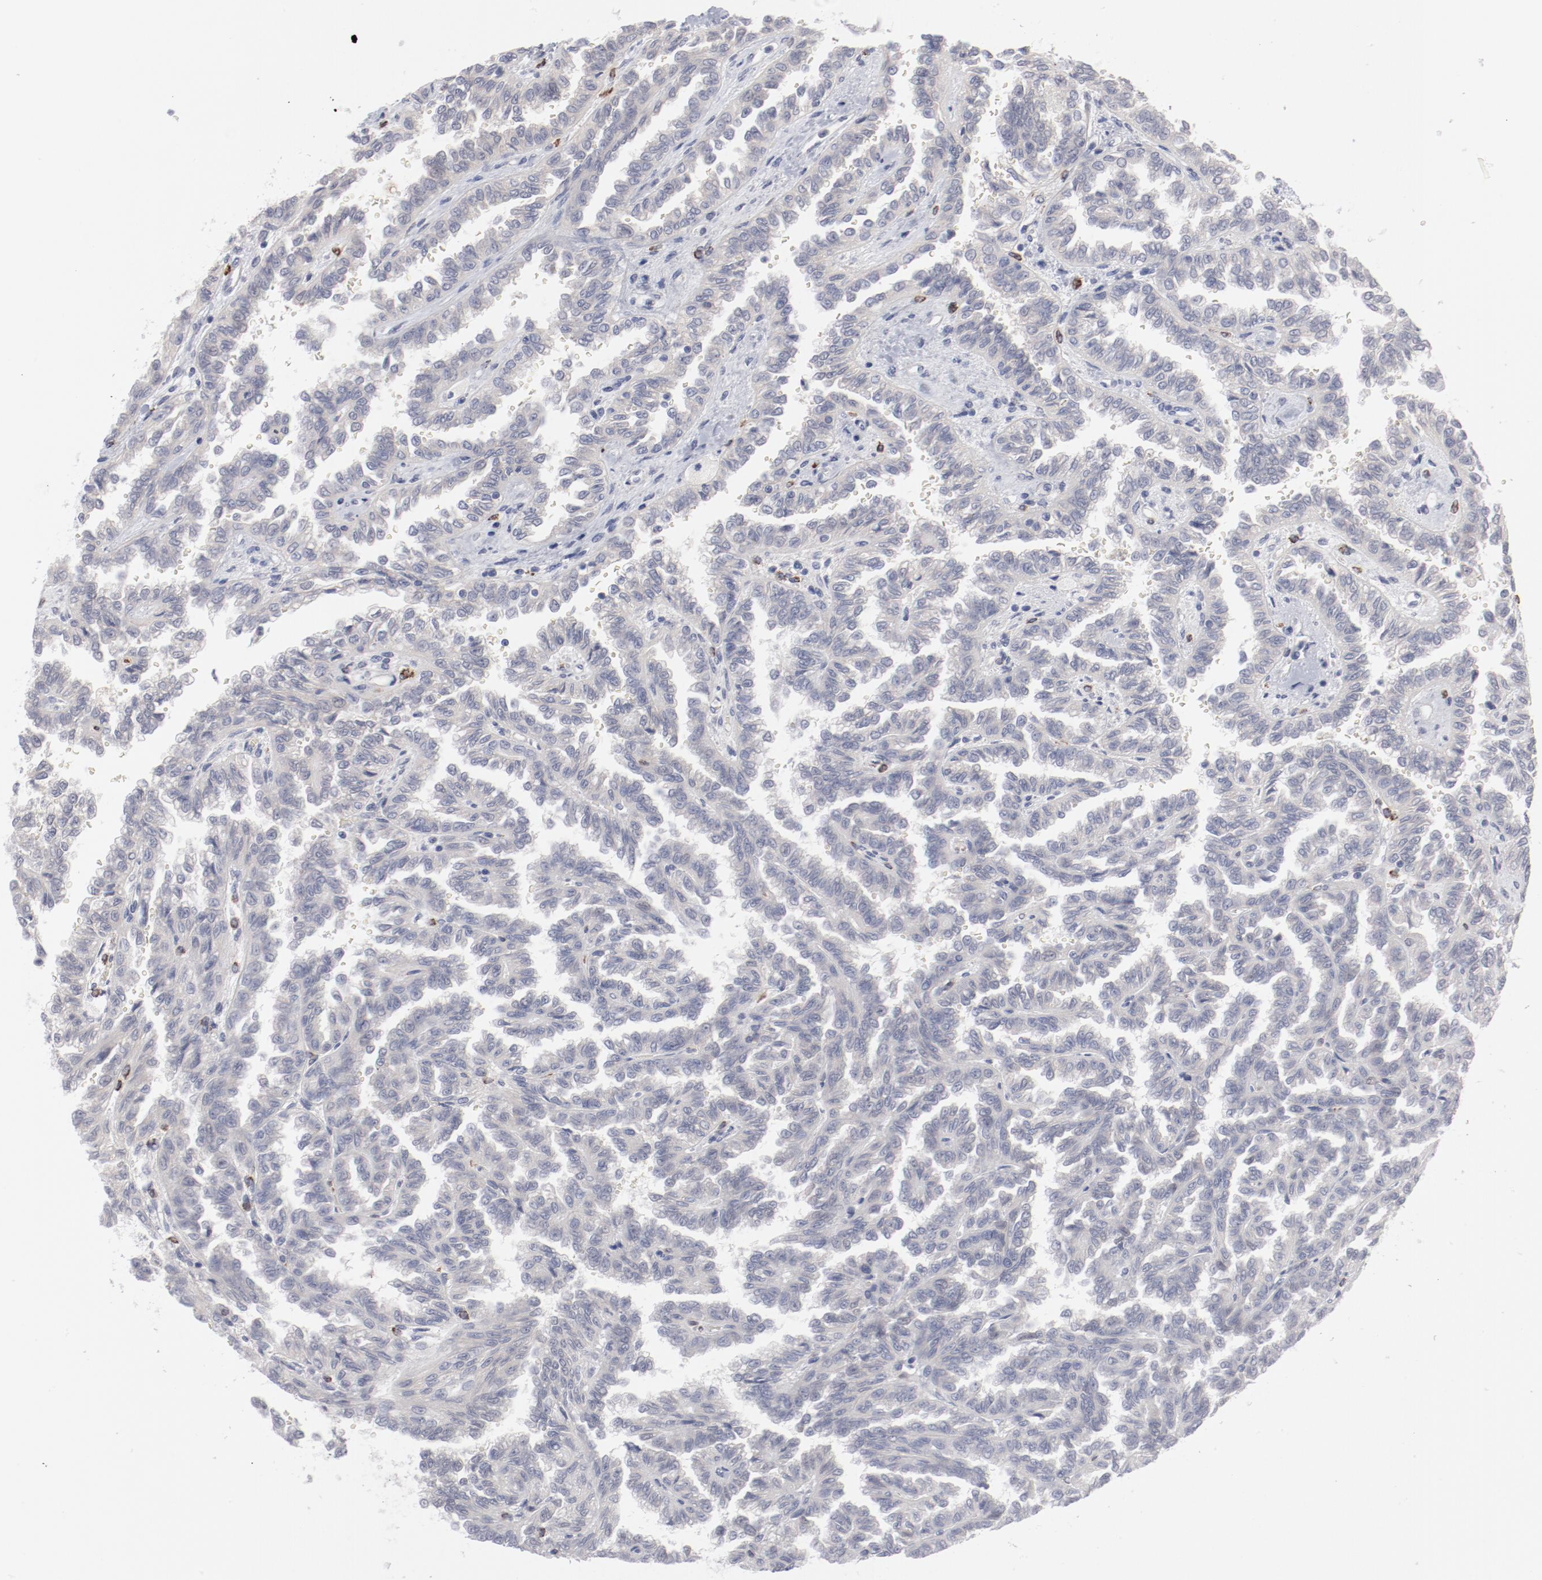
{"staining": {"intensity": "weak", "quantity": "<25%", "location": "cytoplasmic/membranous"}, "tissue": "renal cancer", "cell_type": "Tumor cells", "image_type": "cancer", "snomed": [{"axis": "morphology", "description": "Inflammation, NOS"}, {"axis": "morphology", "description": "Adenocarcinoma, NOS"}, {"axis": "topography", "description": "Kidney"}], "caption": "Human renal cancer (adenocarcinoma) stained for a protein using immunohistochemistry (IHC) demonstrates no staining in tumor cells.", "gene": "SH3BGR", "patient": {"sex": "male", "age": 68}}